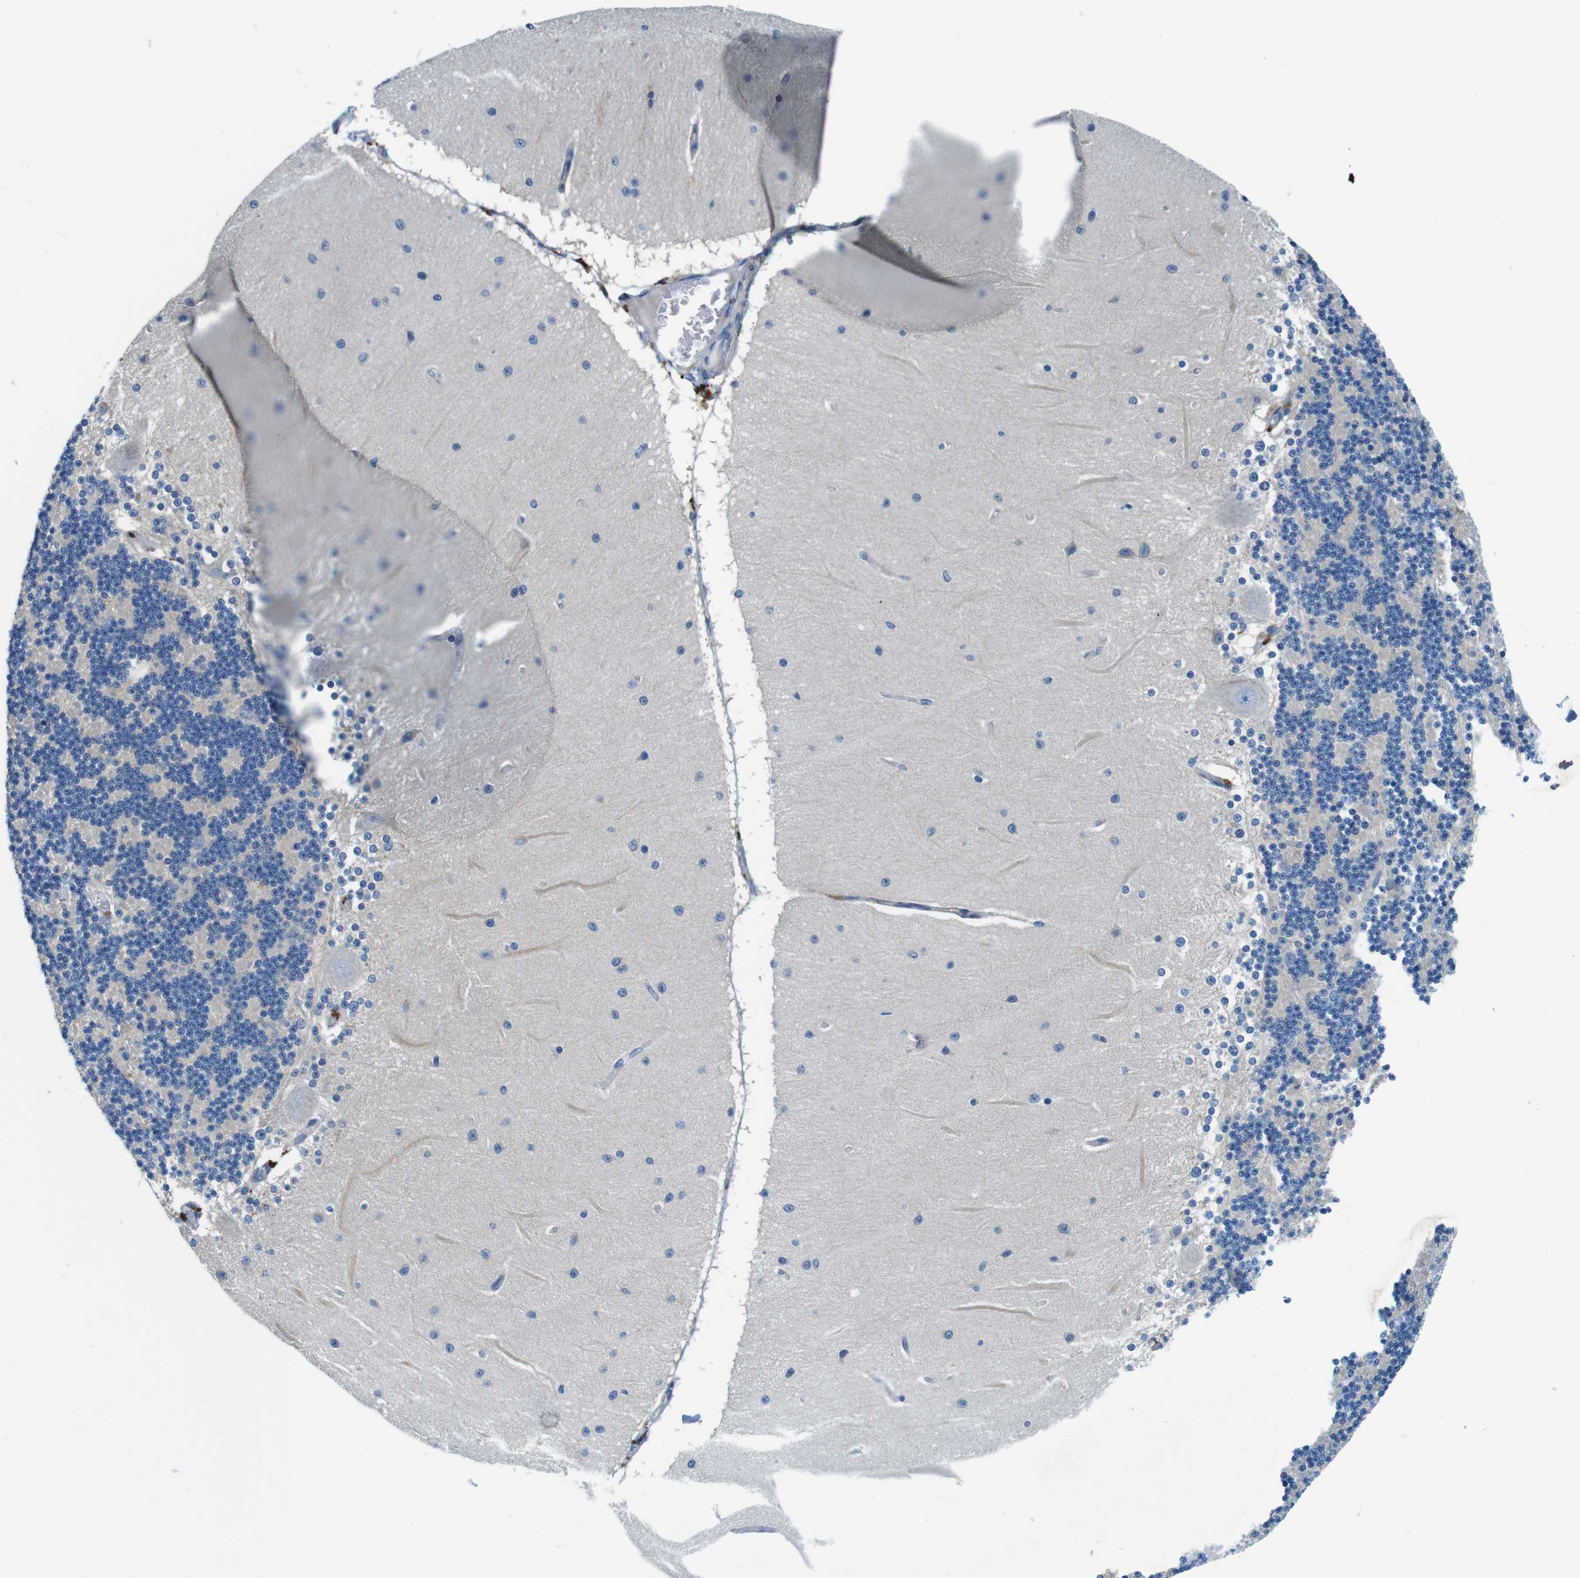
{"staining": {"intensity": "negative", "quantity": "none", "location": "none"}, "tissue": "cerebellum", "cell_type": "Cells in granular layer", "image_type": "normal", "snomed": [{"axis": "morphology", "description": "Normal tissue, NOS"}, {"axis": "topography", "description": "Cerebellum"}], "caption": "Cerebellum was stained to show a protein in brown. There is no significant staining in cells in granular layer. (DAB (3,3'-diaminobenzidine) IHC with hematoxylin counter stain).", "gene": "DENND4C", "patient": {"sex": "female", "age": 54}}